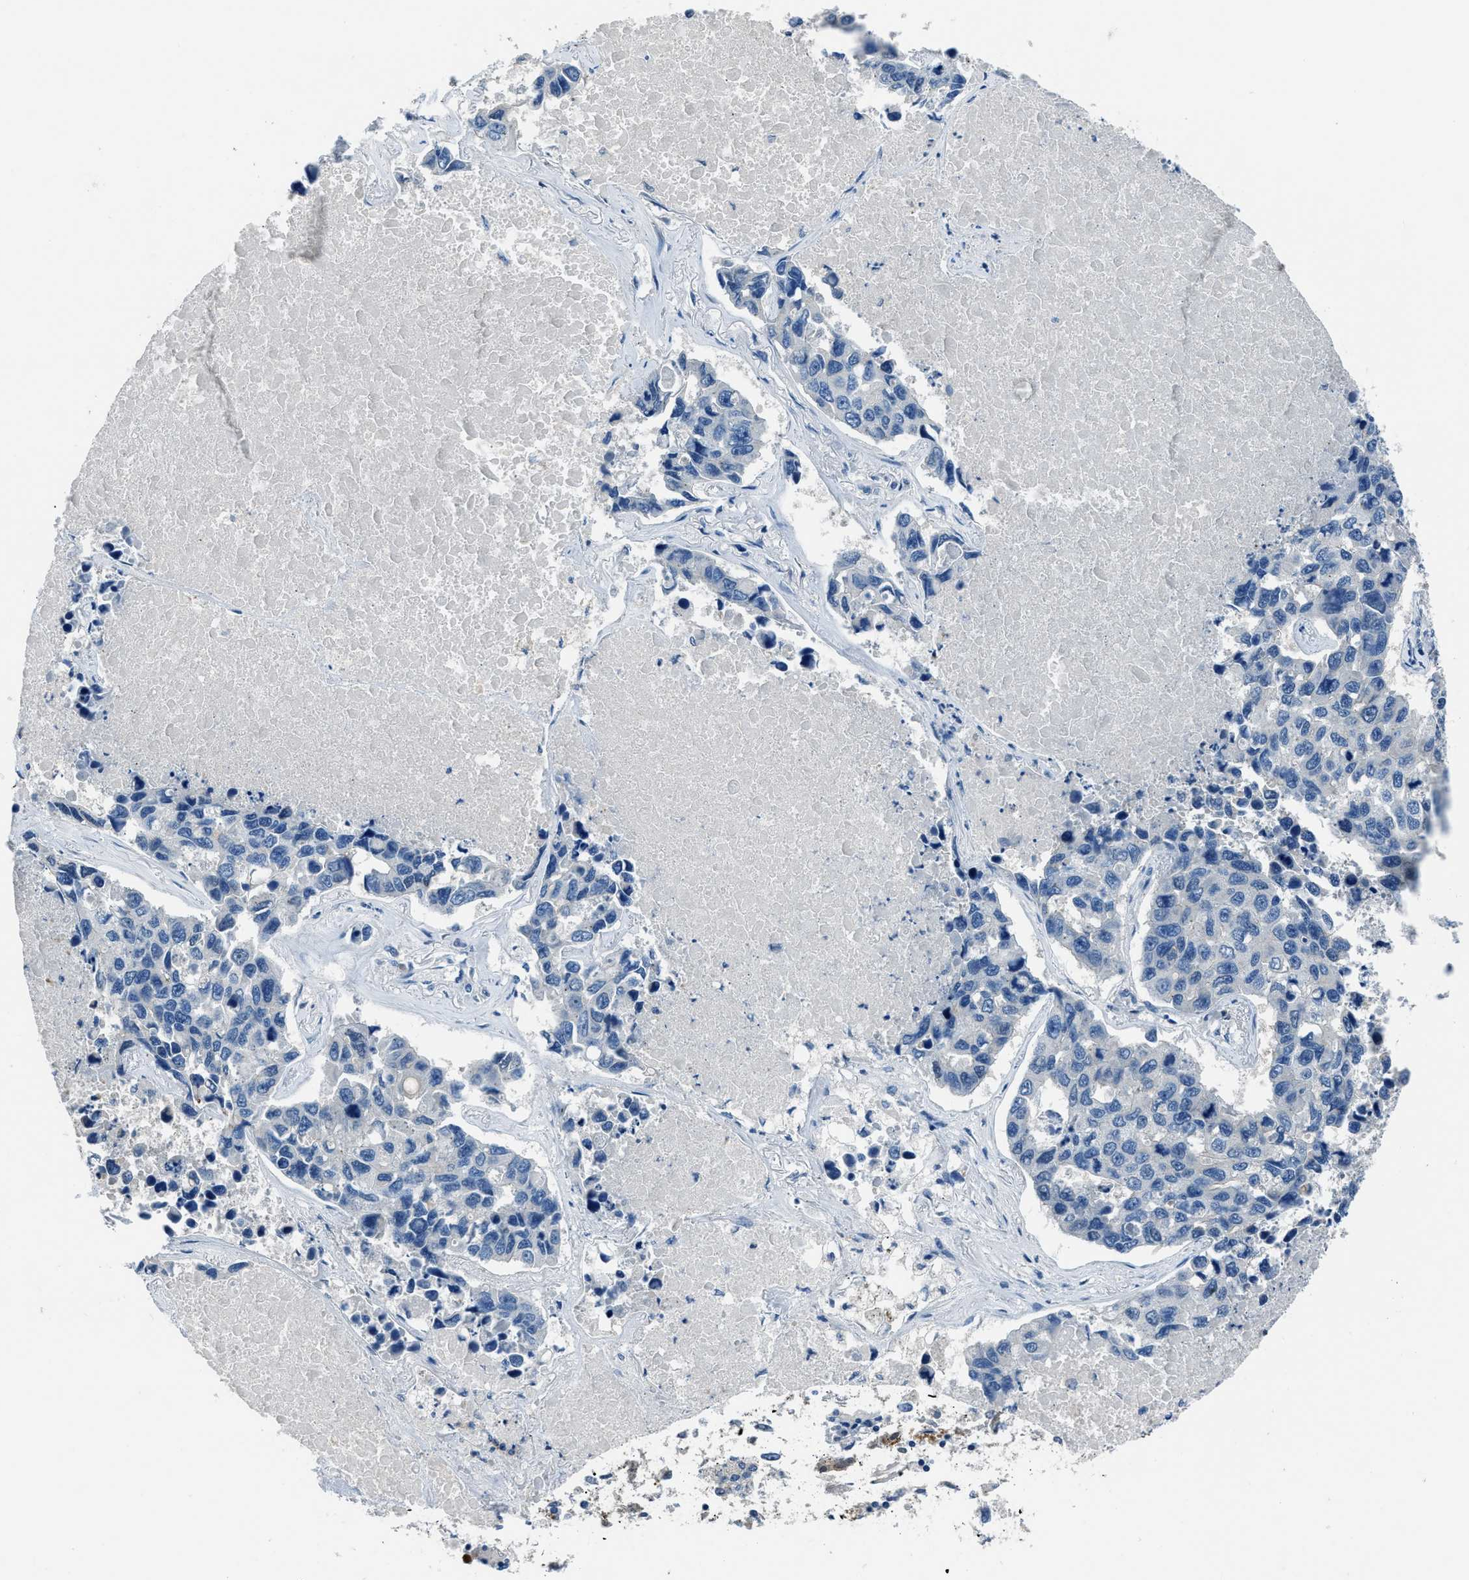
{"staining": {"intensity": "negative", "quantity": "none", "location": "none"}, "tissue": "lung cancer", "cell_type": "Tumor cells", "image_type": "cancer", "snomed": [{"axis": "morphology", "description": "Adenocarcinoma, NOS"}, {"axis": "topography", "description": "Lung"}], "caption": "Immunohistochemical staining of lung cancer exhibits no significant positivity in tumor cells.", "gene": "DUSP19", "patient": {"sex": "male", "age": 64}}